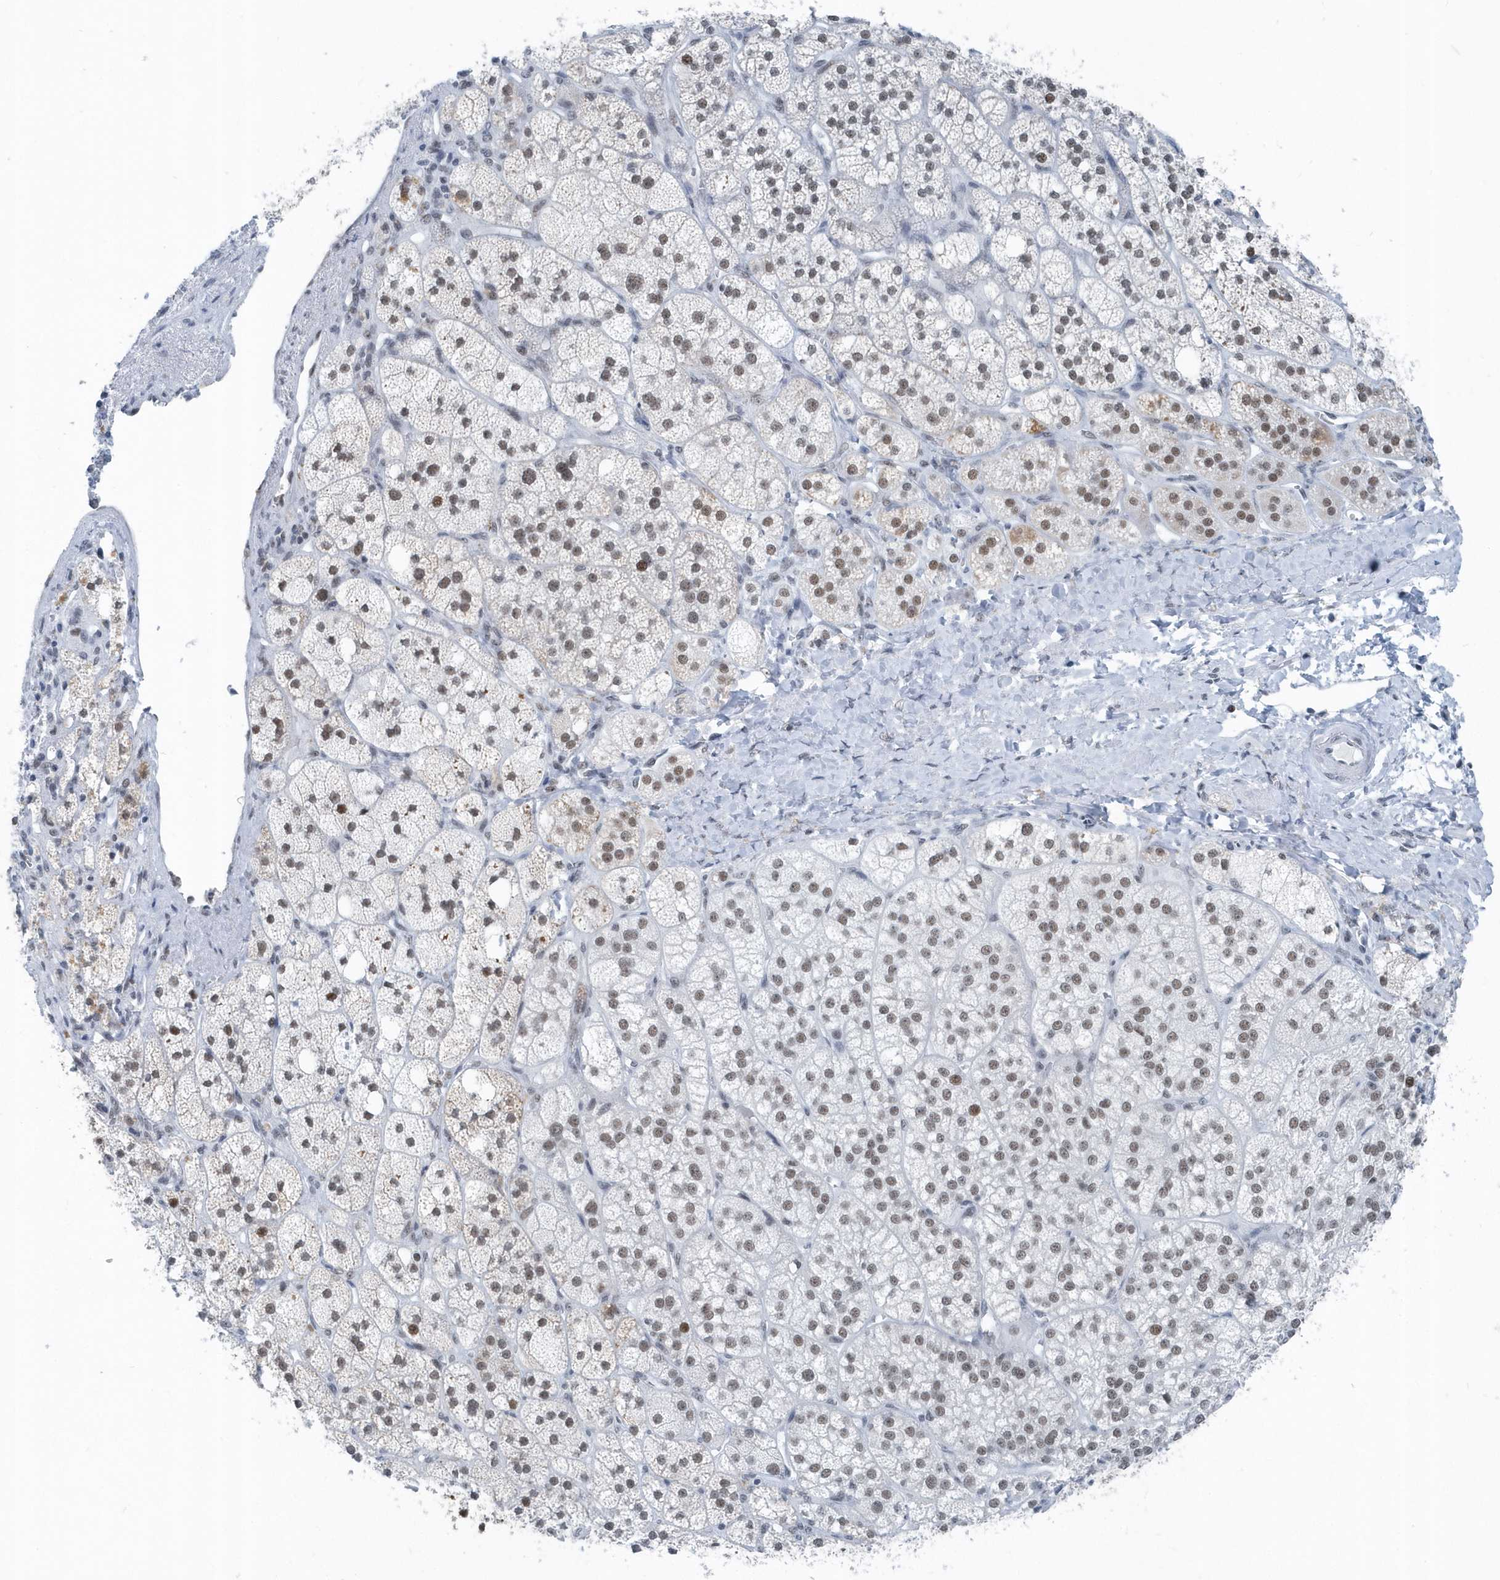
{"staining": {"intensity": "moderate", "quantity": "25%-75%", "location": "nuclear"}, "tissue": "adrenal gland", "cell_type": "Glandular cells", "image_type": "normal", "snomed": [{"axis": "morphology", "description": "Normal tissue, NOS"}, {"axis": "topography", "description": "Adrenal gland"}], "caption": "High-magnification brightfield microscopy of unremarkable adrenal gland stained with DAB (3,3'-diaminobenzidine) (brown) and counterstained with hematoxylin (blue). glandular cells exhibit moderate nuclear expression is present in about25%-75% of cells.", "gene": "FIP1L1", "patient": {"sex": "male", "age": 61}}